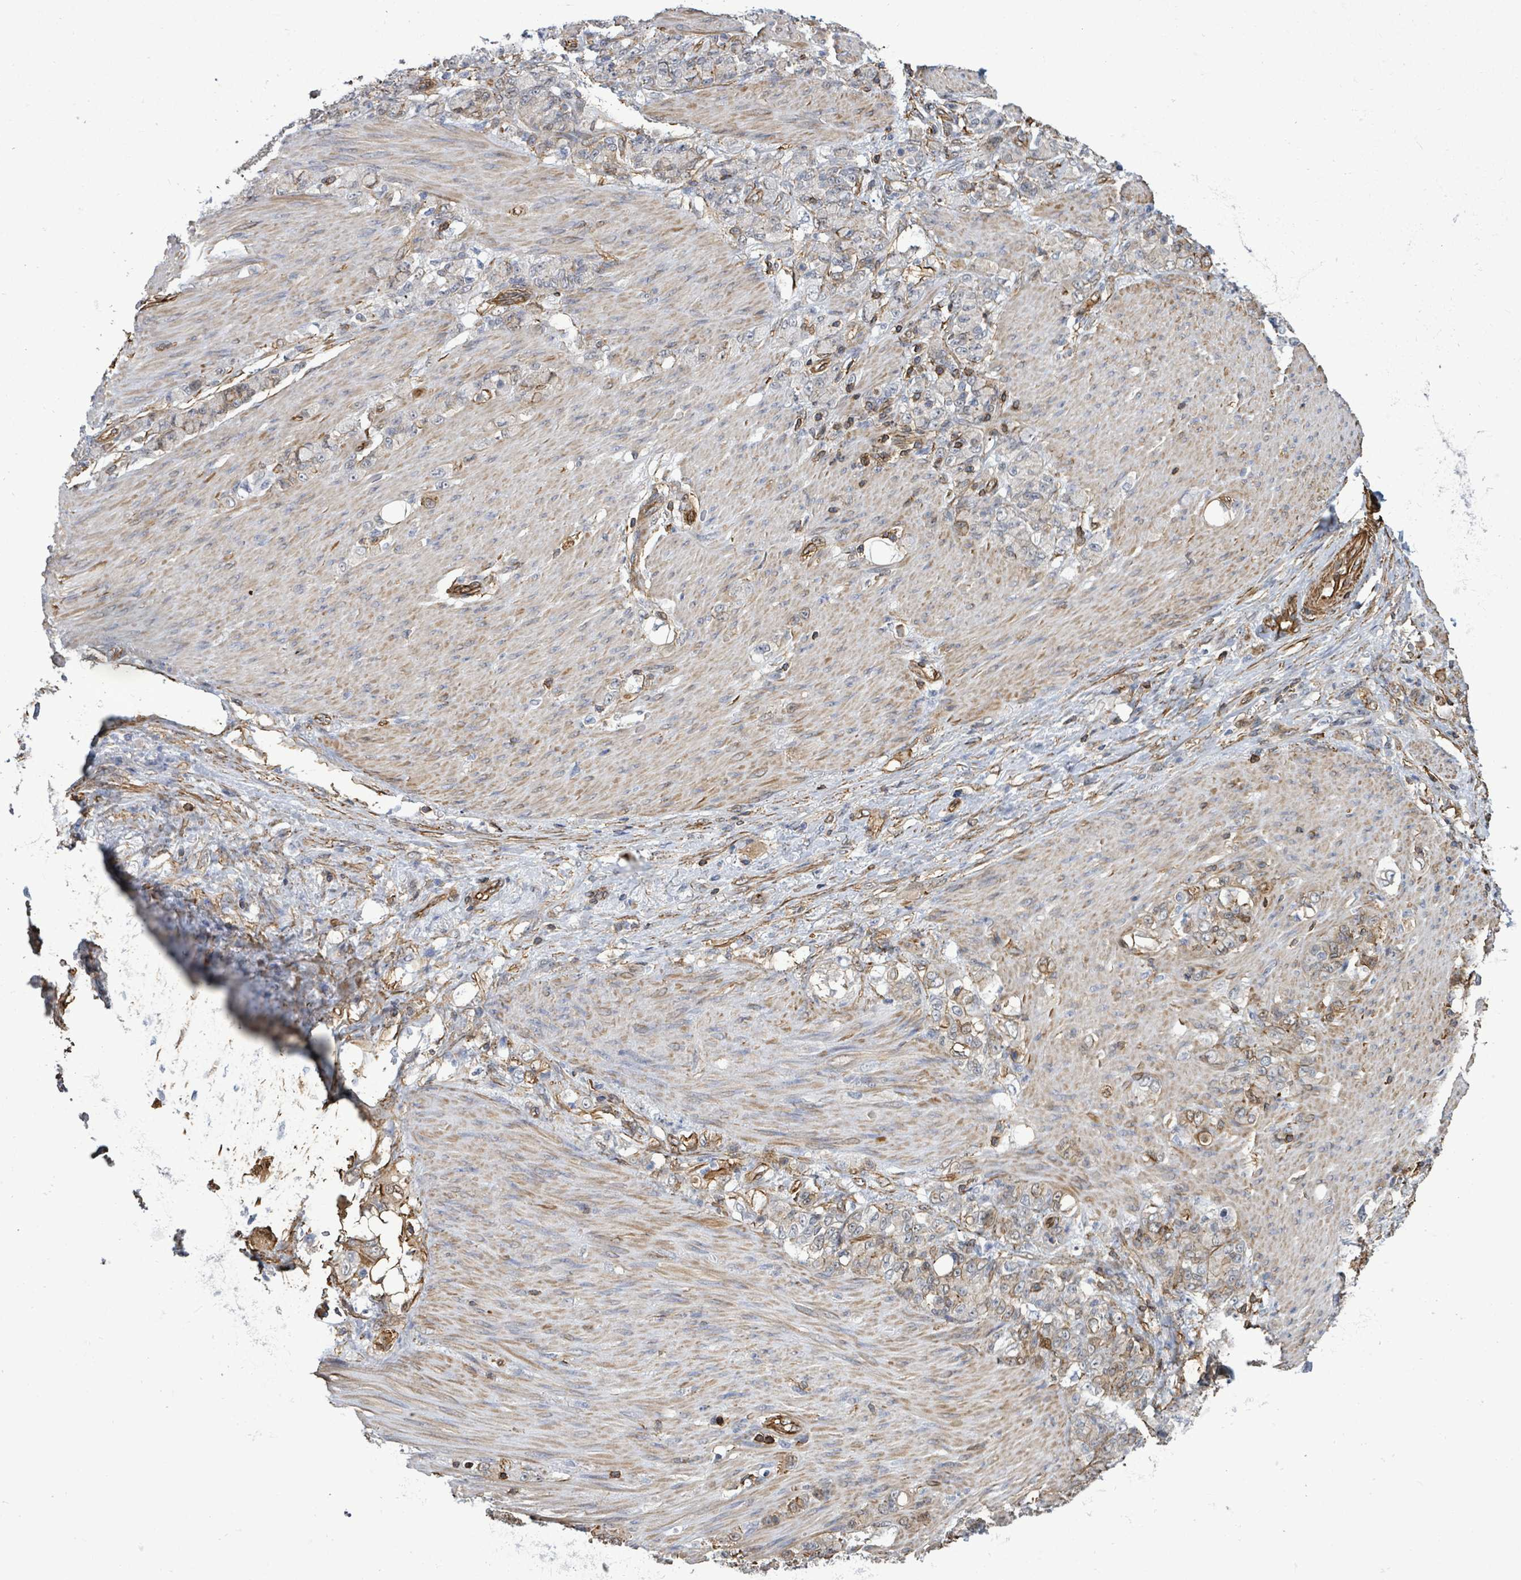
{"staining": {"intensity": "moderate", "quantity": "25%-75%", "location": "cytoplasmic/membranous"}, "tissue": "stomach cancer", "cell_type": "Tumor cells", "image_type": "cancer", "snomed": [{"axis": "morphology", "description": "Normal tissue, NOS"}, {"axis": "morphology", "description": "Adenocarcinoma, NOS"}, {"axis": "topography", "description": "Stomach"}], "caption": "Stomach cancer stained with a brown dye demonstrates moderate cytoplasmic/membranous positive expression in about 25%-75% of tumor cells.", "gene": "PRKRIP1", "patient": {"sex": "female", "age": 79}}